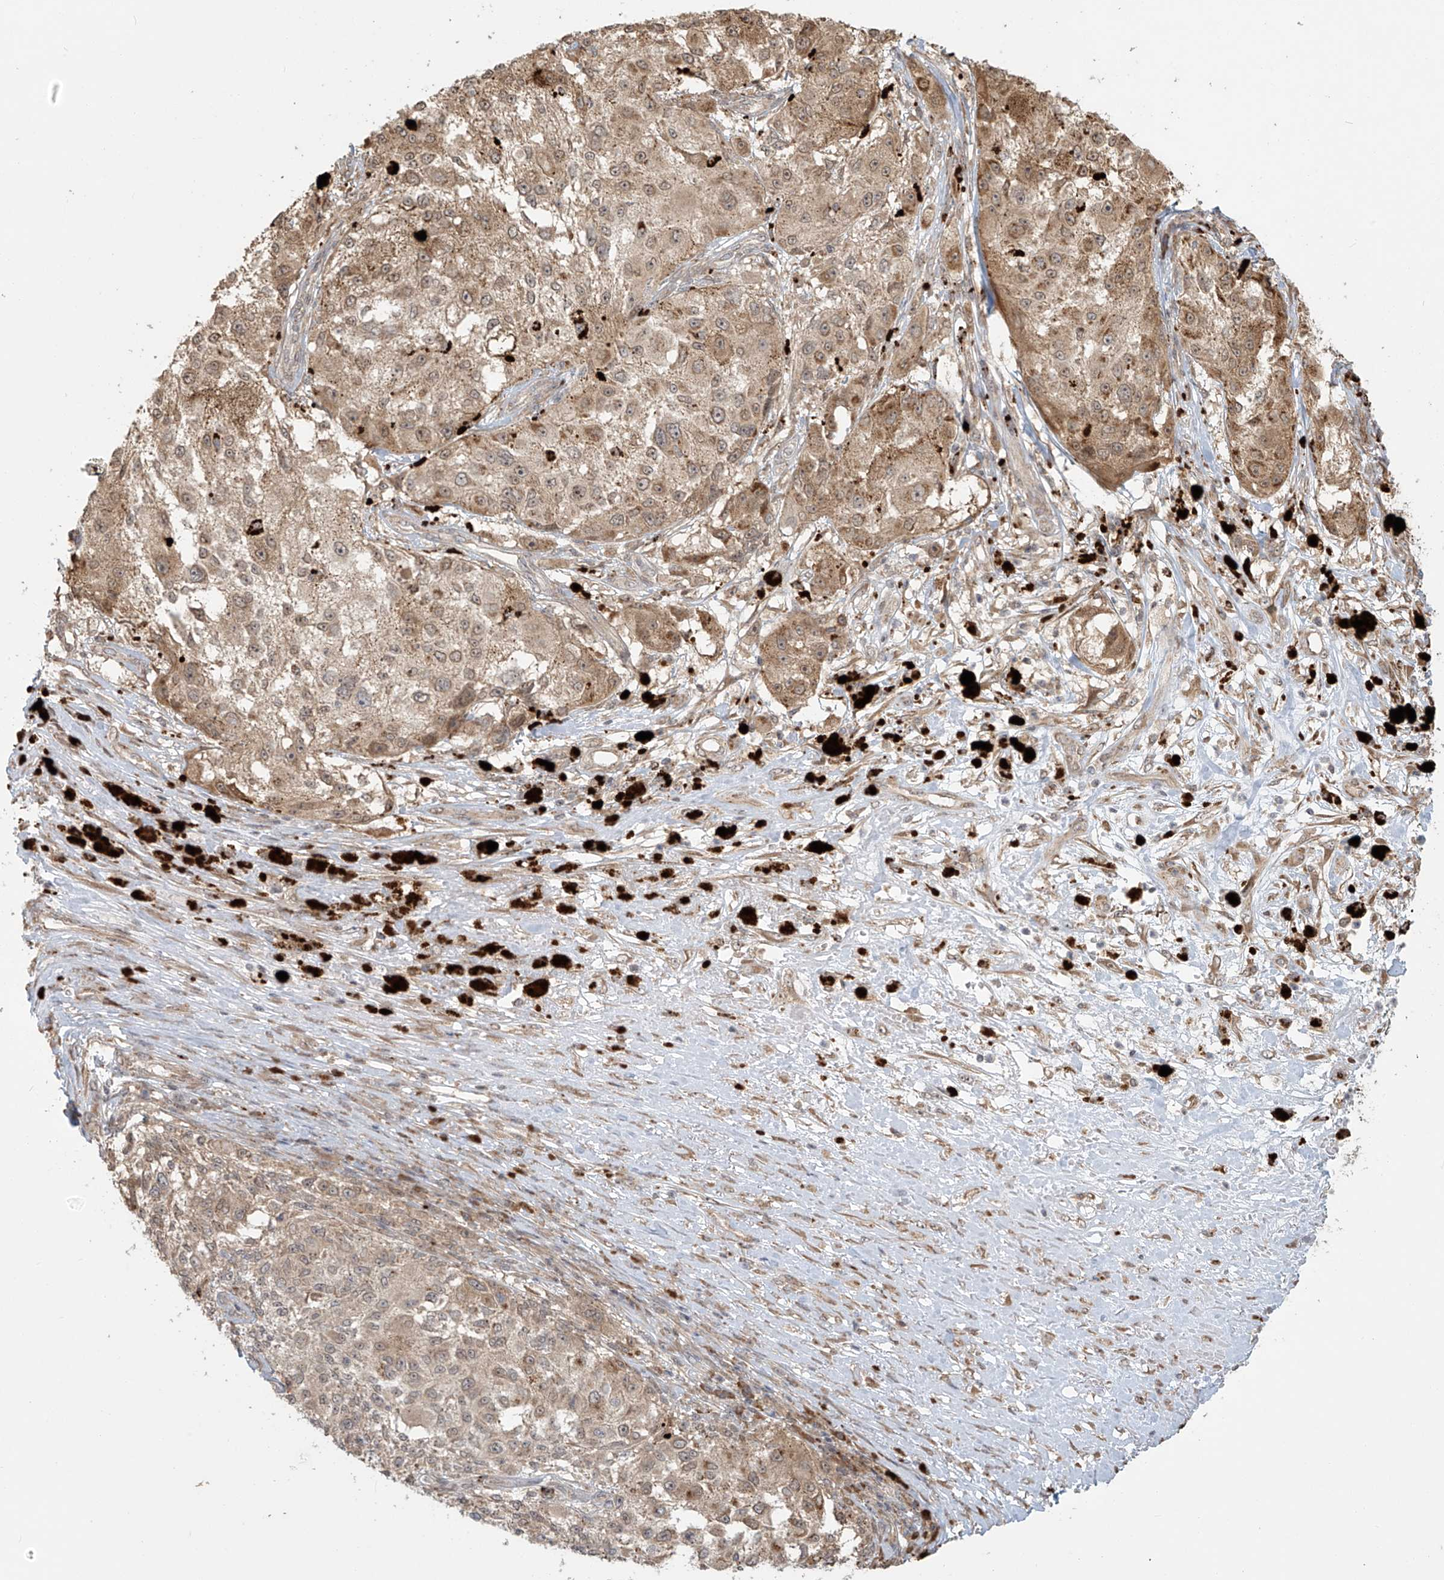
{"staining": {"intensity": "weak", "quantity": ">75%", "location": "cytoplasmic/membranous"}, "tissue": "melanoma", "cell_type": "Tumor cells", "image_type": "cancer", "snomed": [{"axis": "morphology", "description": "Necrosis, NOS"}, {"axis": "morphology", "description": "Malignant melanoma, NOS"}, {"axis": "topography", "description": "Skin"}], "caption": "Human malignant melanoma stained for a protein (brown) reveals weak cytoplasmic/membranous positive staining in approximately >75% of tumor cells.", "gene": "PLEKHM3", "patient": {"sex": "female", "age": 87}}